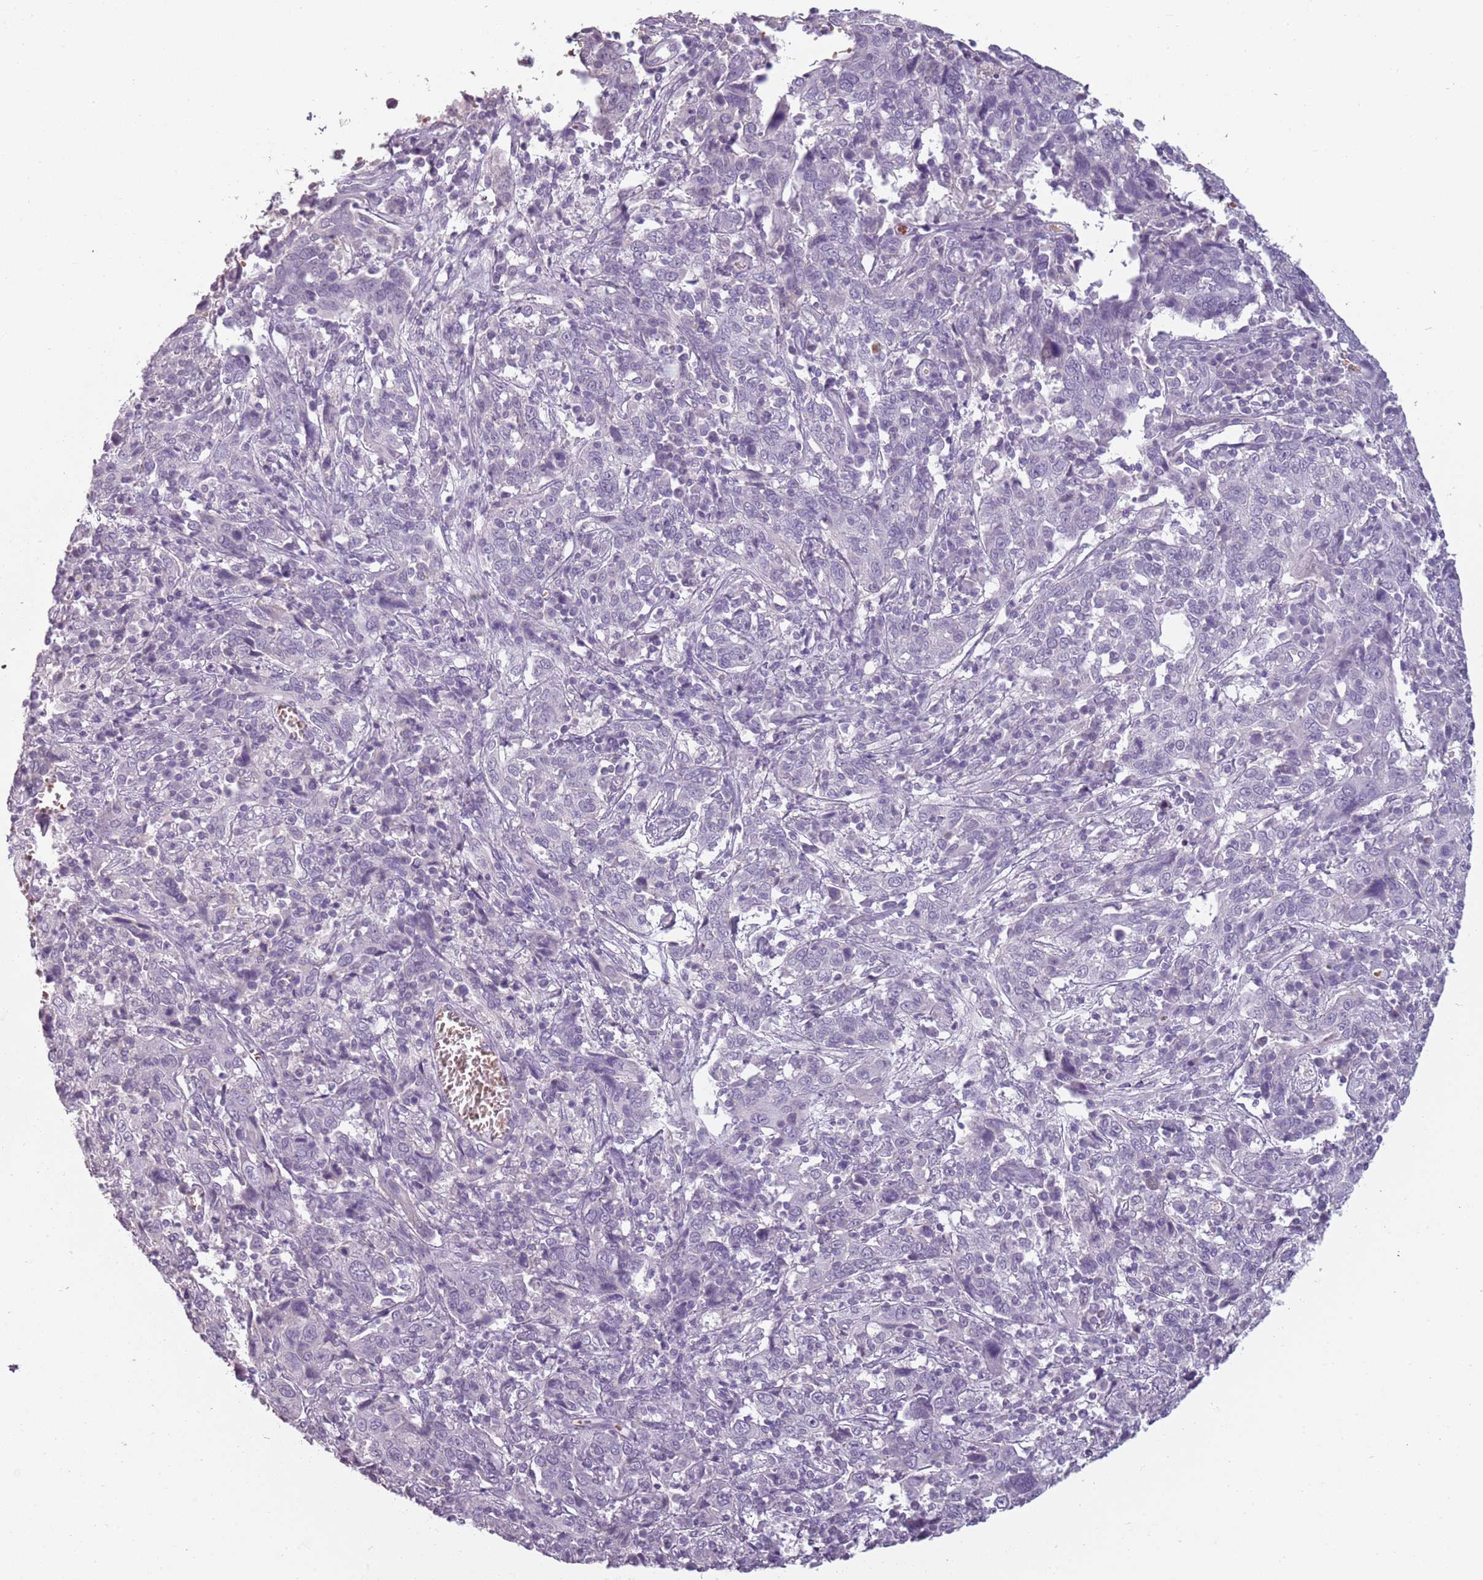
{"staining": {"intensity": "negative", "quantity": "none", "location": "none"}, "tissue": "cervical cancer", "cell_type": "Tumor cells", "image_type": "cancer", "snomed": [{"axis": "morphology", "description": "Squamous cell carcinoma, NOS"}, {"axis": "topography", "description": "Cervix"}], "caption": "Tumor cells show no significant protein expression in cervical cancer (squamous cell carcinoma).", "gene": "PIEZO1", "patient": {"sex": "female", "age": 46}}